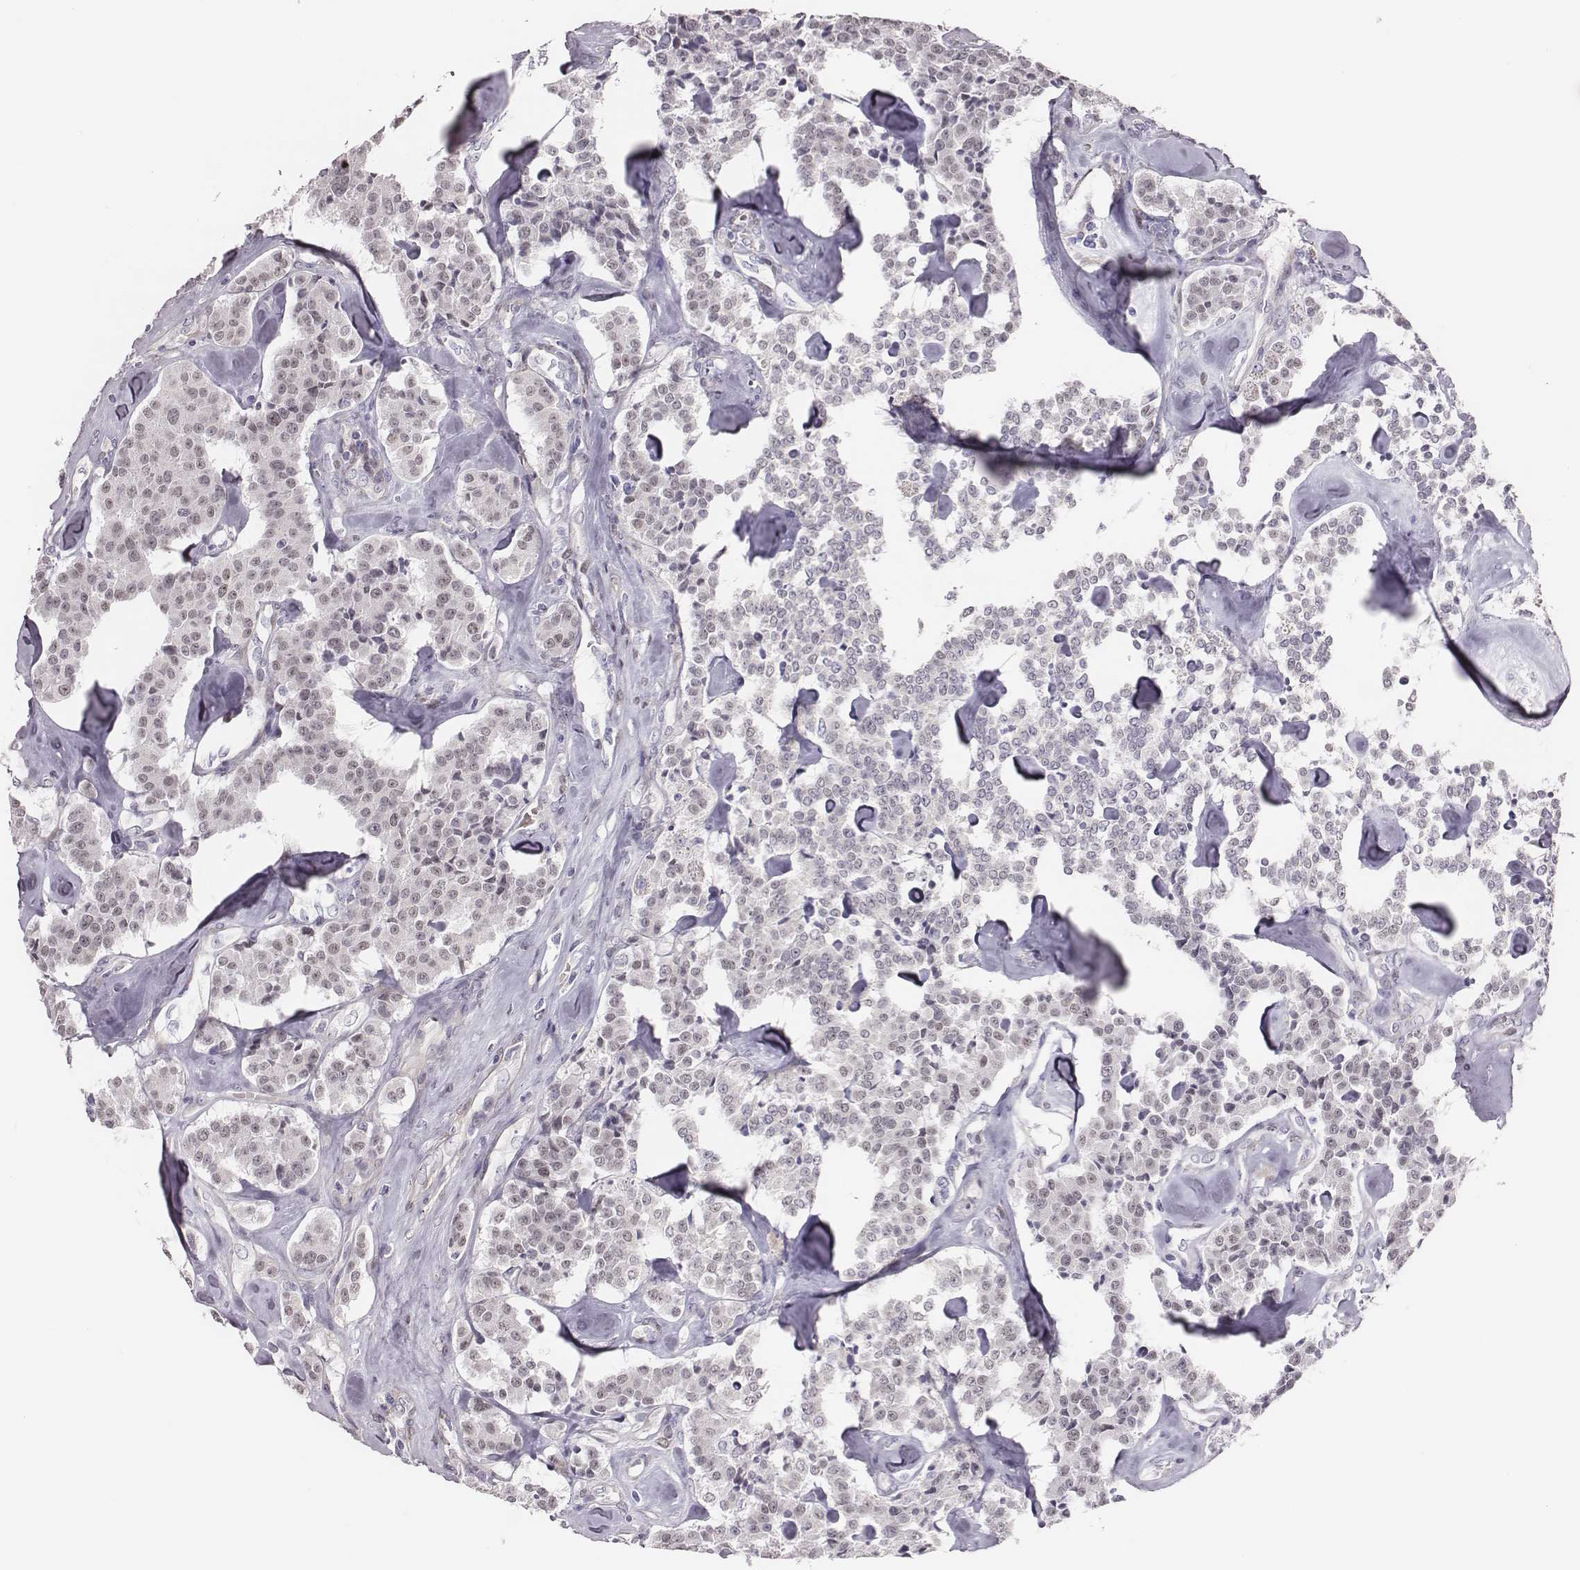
{"staining": {"intensity": "negative", "quantity": "none", "location": "none"}, "tissue": "carcinoid", "cell_type": "Tumor cells", "image_type": "cancer", "snomed": [{"axis": "morphology", "description": "Carcinoid, malignant, NOS"}, {"axis": "topography", "description": "Pancreas"}], "caption": "There is no significant expression in tumor cells of carcinoid (malignant).", "gene": "SCML2", "patient": {"sex": "male", "age": 41}}